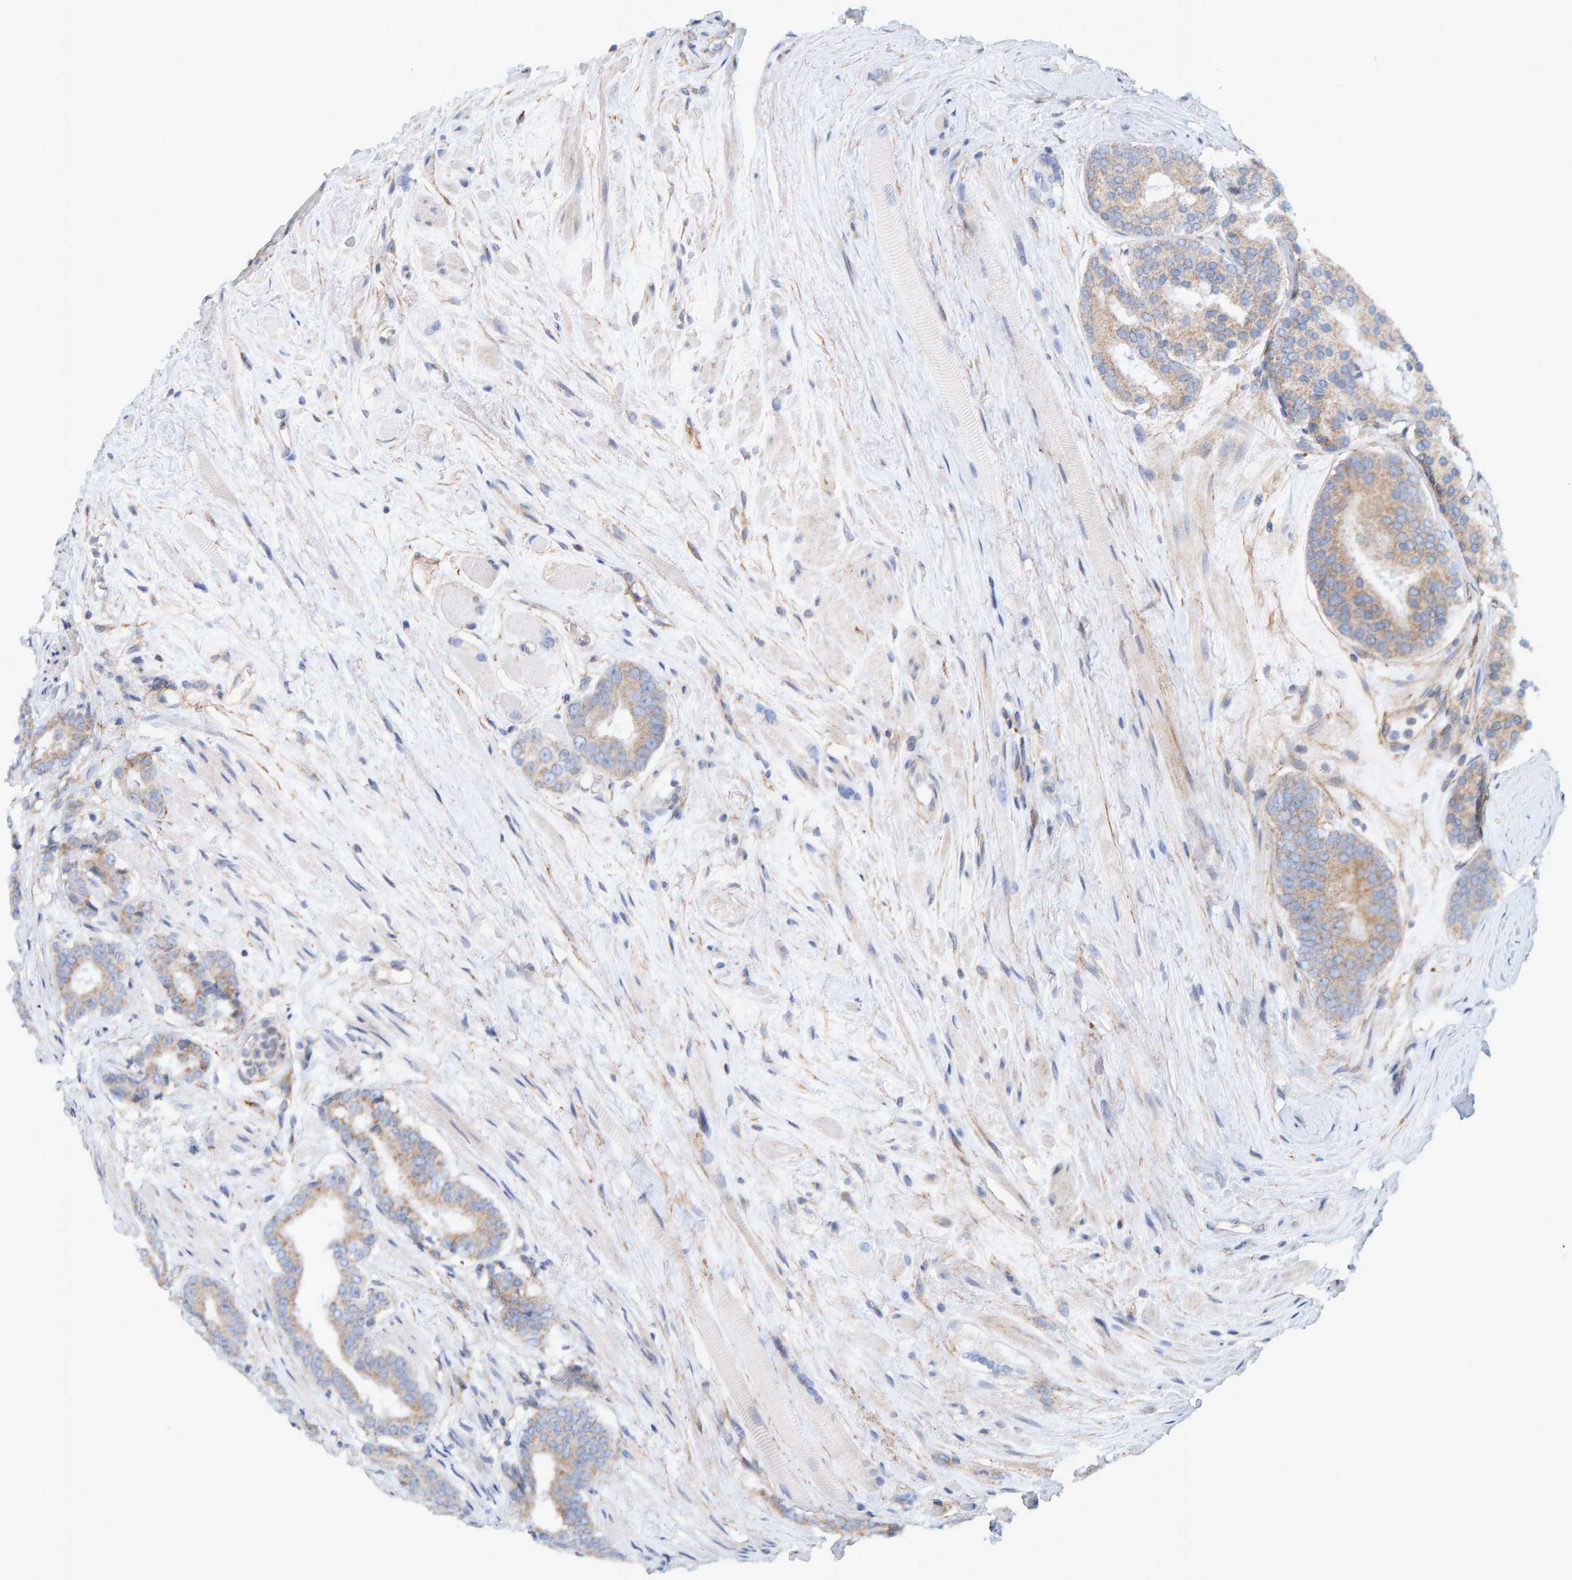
{"staining": {"intensity": "weak", "quantity": "25%-75%", "location": "cytoplasmic/membranous"}, "tissue": "prostate cancer", "cell_type": "Tumor cells", "image_type": "cancer", "snomed": [{"axis": "morphology", "description": "Adenocarcinoma, Low grade"}, {"axis": "topography", "description": "Prostate"}], "caption": "Immunohistochemistry (IHC) photomicrograph of human prostate low-grade adenocarcinoma stained for a protein (brown), which displays low levels of weak cytoplasmic/membranous expression in about 25%-75% of tumor cells.", "gene": "RGP1", "patient": {"sex": "male", "age": 69}}